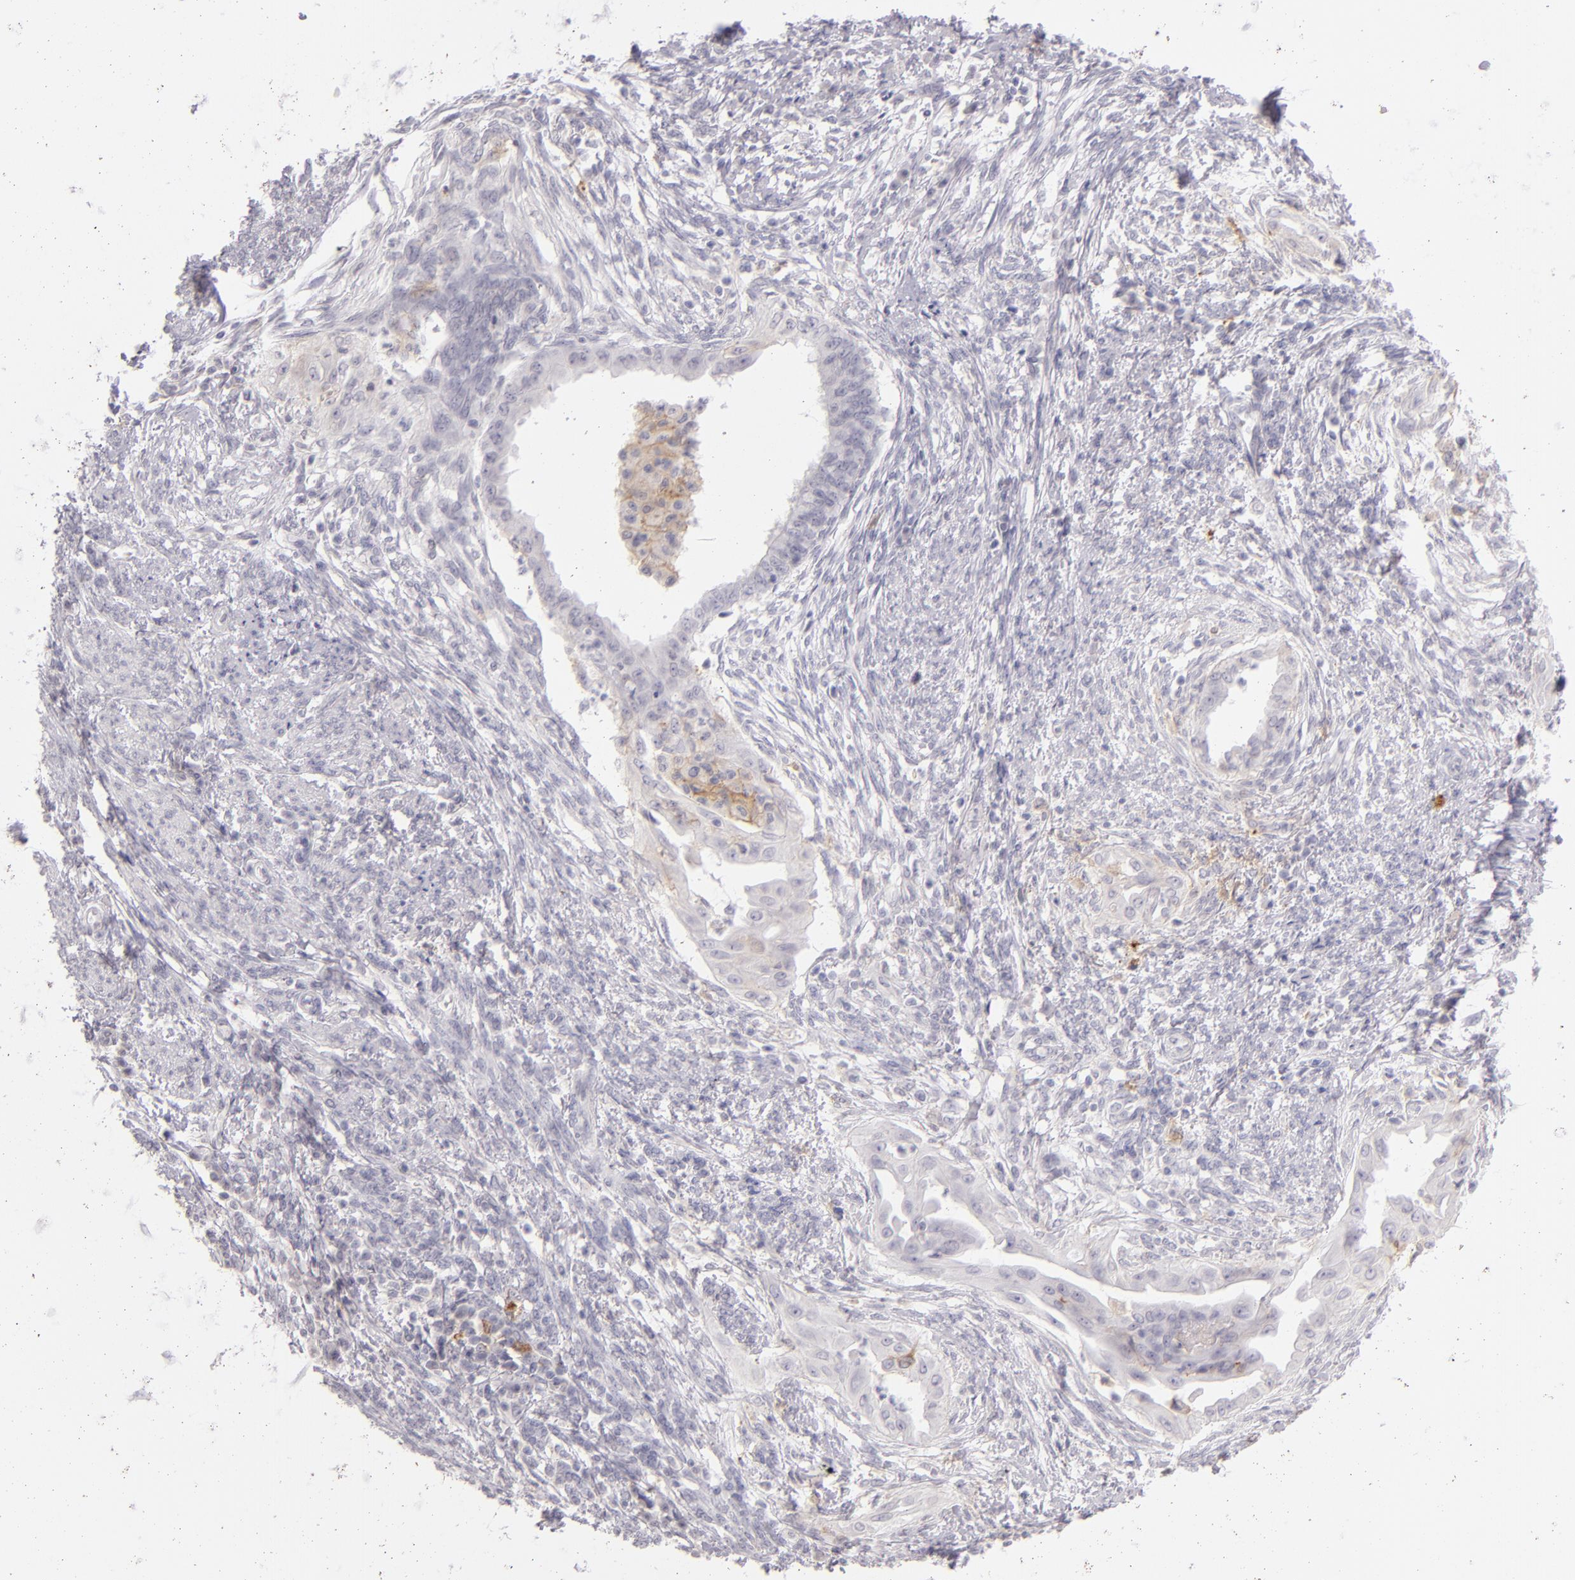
{"staining": {"intensity": "negative", "quantity": "none", "location": "none"}, "tissue": "endometrial cancer", "cell_type": "Tumor cells", "image_type": "cancer", "snomed": [{"axis": "morphology", "description": "Adenocarcinoma, NOS"}, {"axis": "topography", "description": "Endometrium"}], "caption": "Immunohistochemical staining of adenocarcinoma (endometrial) displays no significant staining in tumor cells.", "gene": "CD40", "patient": {"sex": "female", "age": 66}}